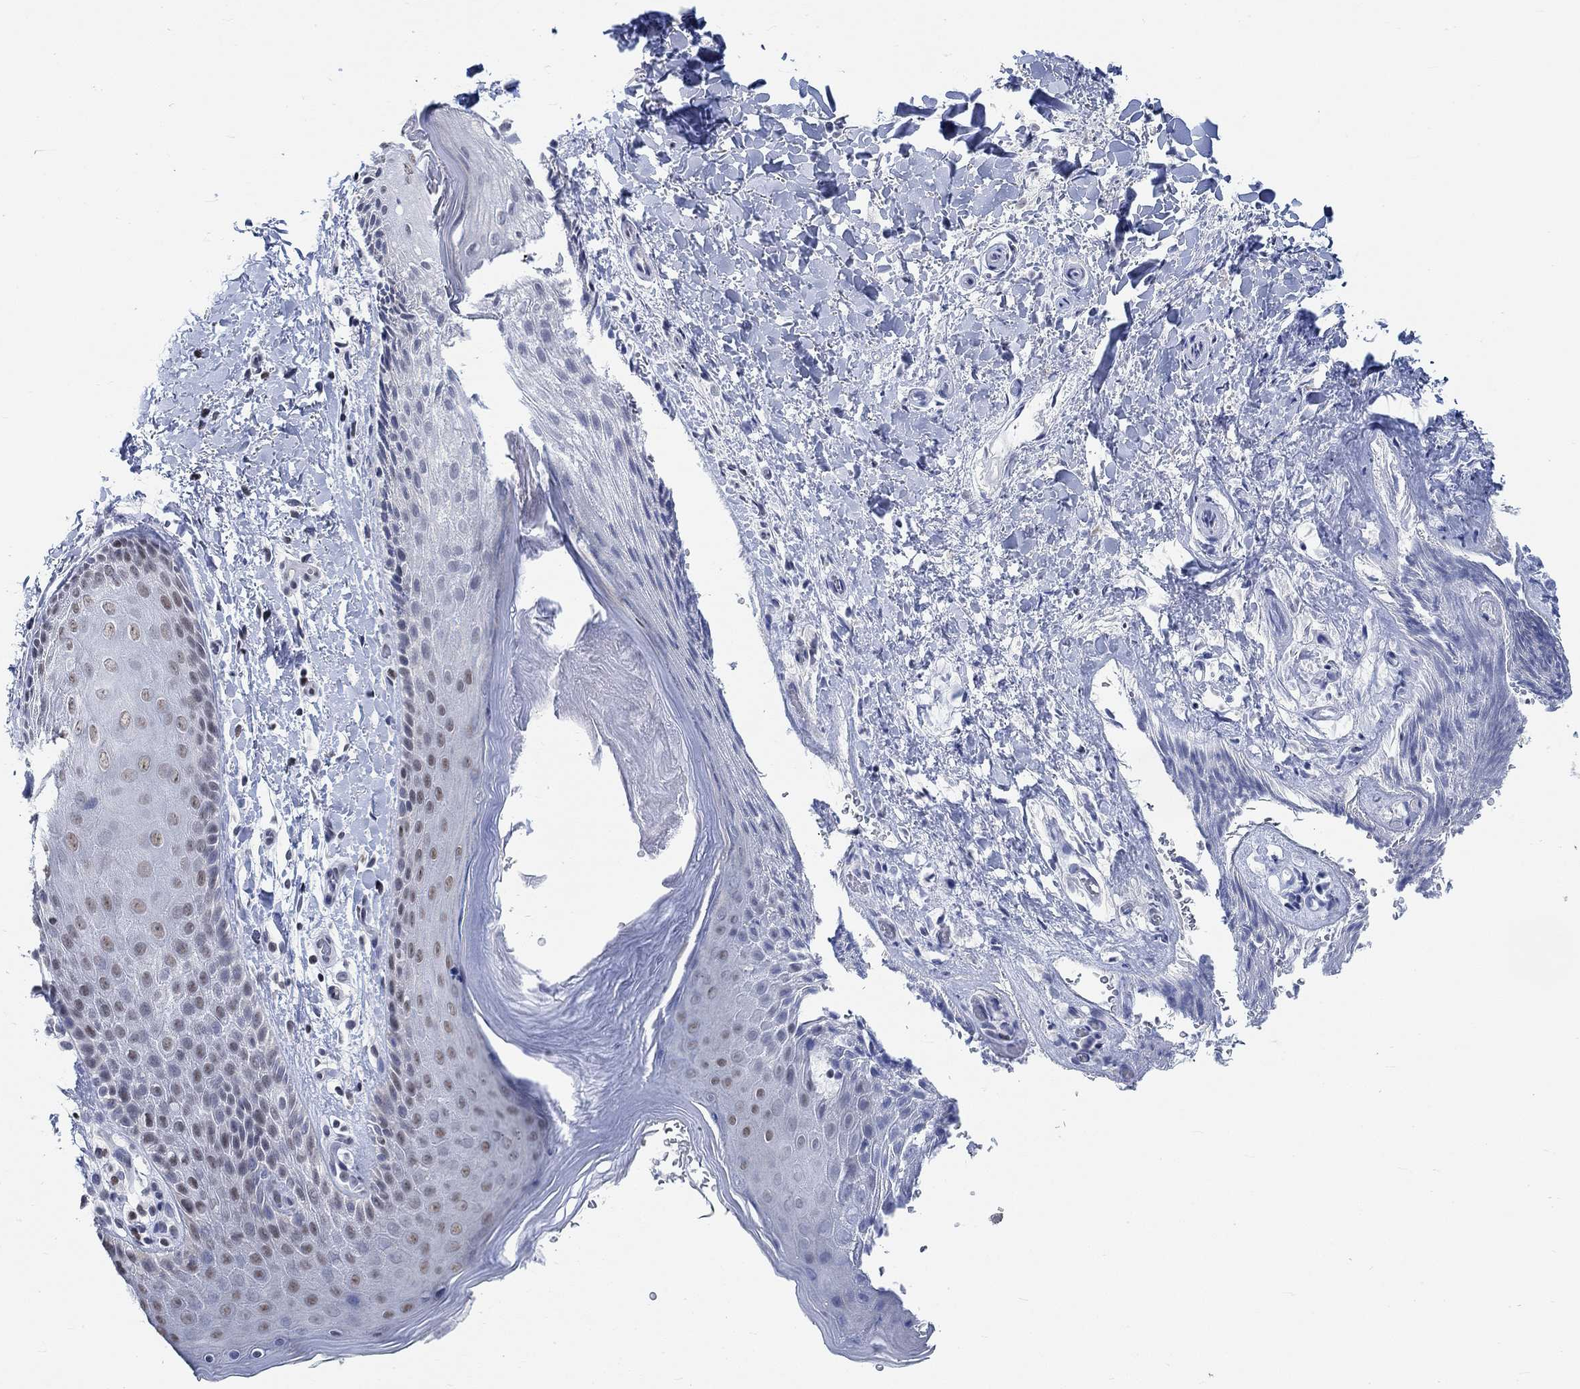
{"staining": {"intensity": "weak", "quantity": "<25%", "location": "nuclear"}, "tissue": "skin", "cell_type": "Epidermal cells", "image_type": "normal", "snomed": [{"axis": "morphology", "description": "Normal tissue, NOS"}, {"axis": "topography", "description": "Anal"}], "caption": "DAB (3,3'-diaminobenzidine) immunohistochemical staining of benign skin displays no significant positivity in epidermal cells. The staining was performed using DAB to visualize the protein expression in brown, while the nuclei were stained in blue with hematoxylin (Magnification: 20x).", "gene": "KCNH8", "patient": {"sex": "male", "age": 36}}